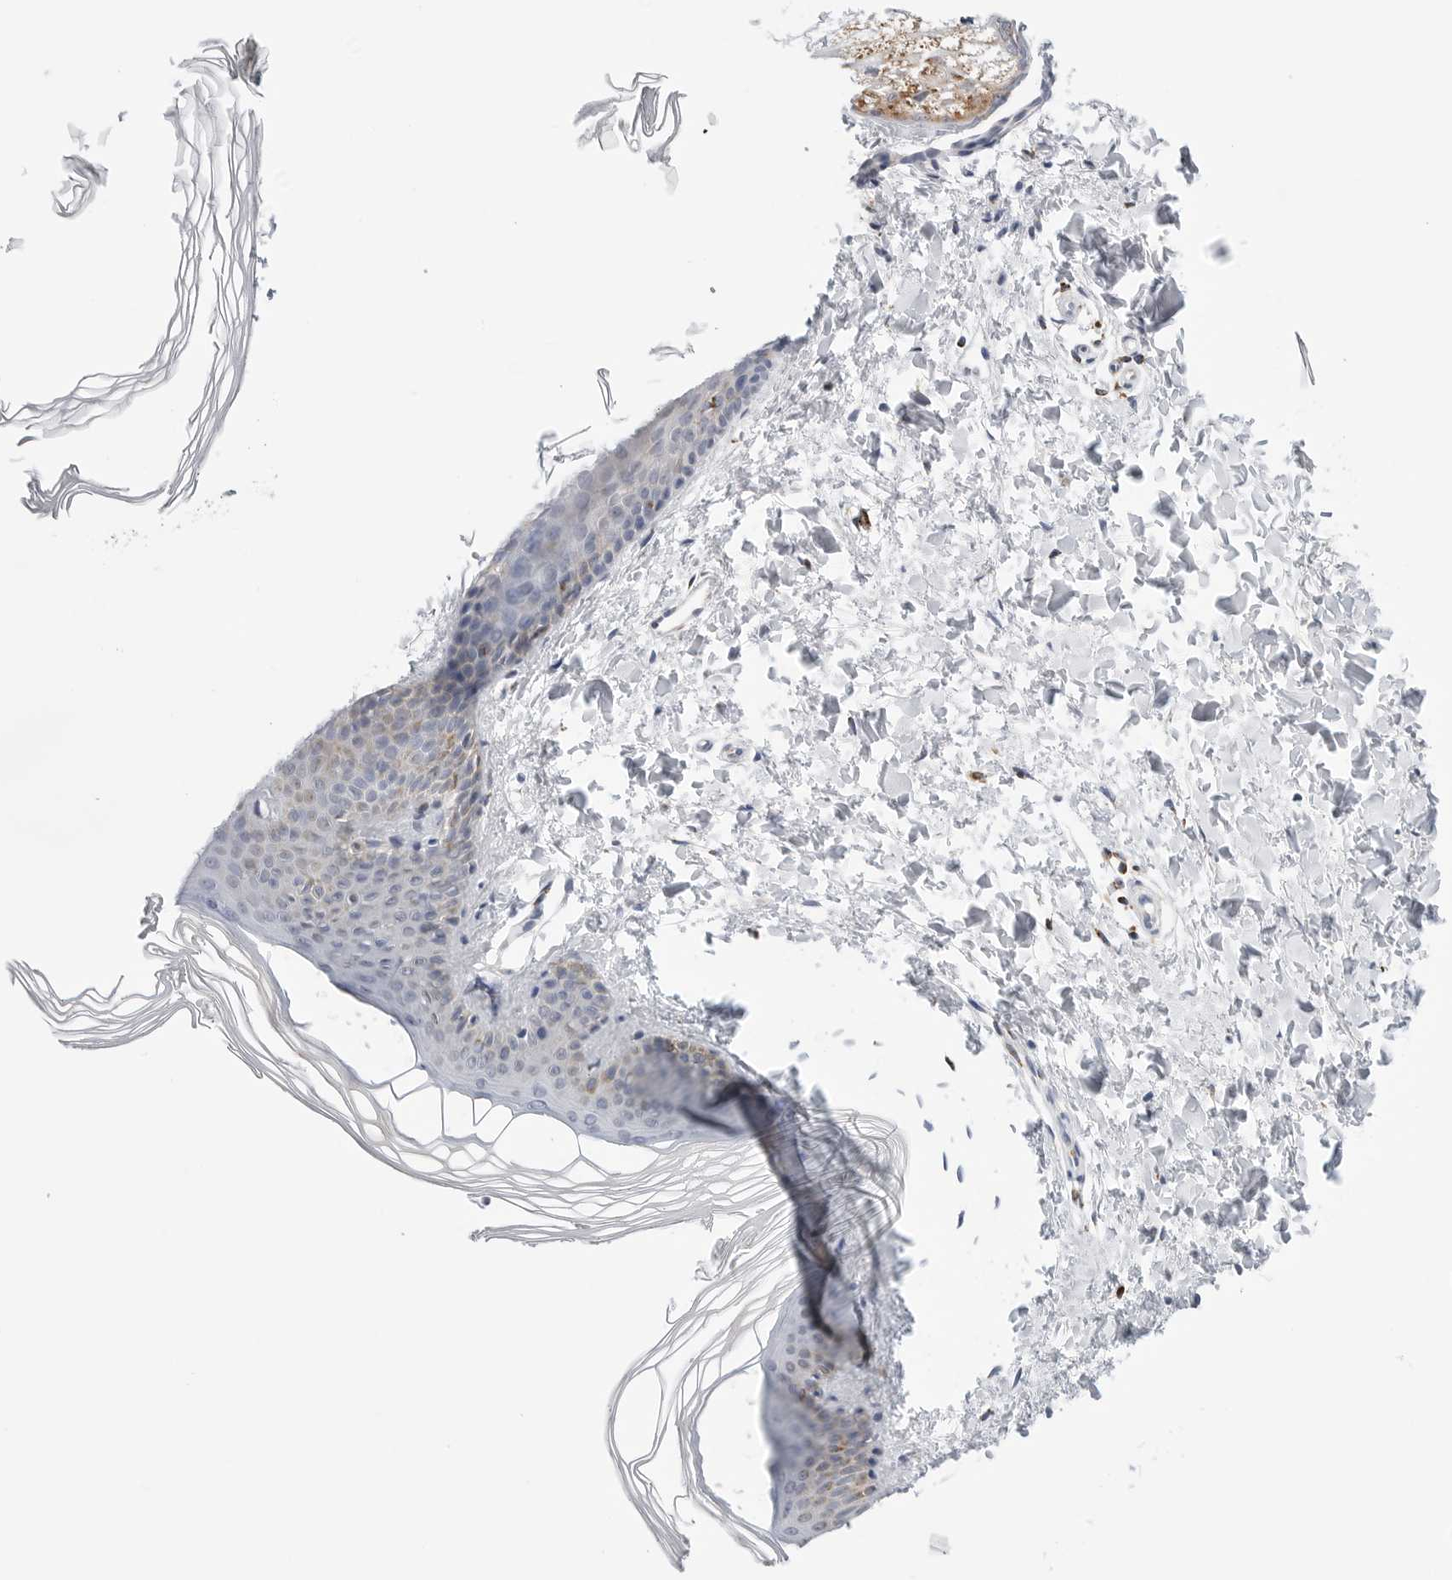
{"staining": {"intensity": "weak", "quantity": "25%-75%", "location": "cytoplasmic/membranous"}, "tissue": "skin", "cell_type": "Fibroblasts", "image_type": "normal", "snomed": [{"axis": "morphology", "description": "Normal tissue, NOS"}, {"axis": "topography", "description": "Skin"}], "caption": "Immunohistochemistry (IHC) of normal skin reveals low levels of weak cytoplasmic/membranous positivity in about 25%-75% of fibroblasts.", "gene": "ATP5IF1", "patient": {"sex": "female", "age": 27}}